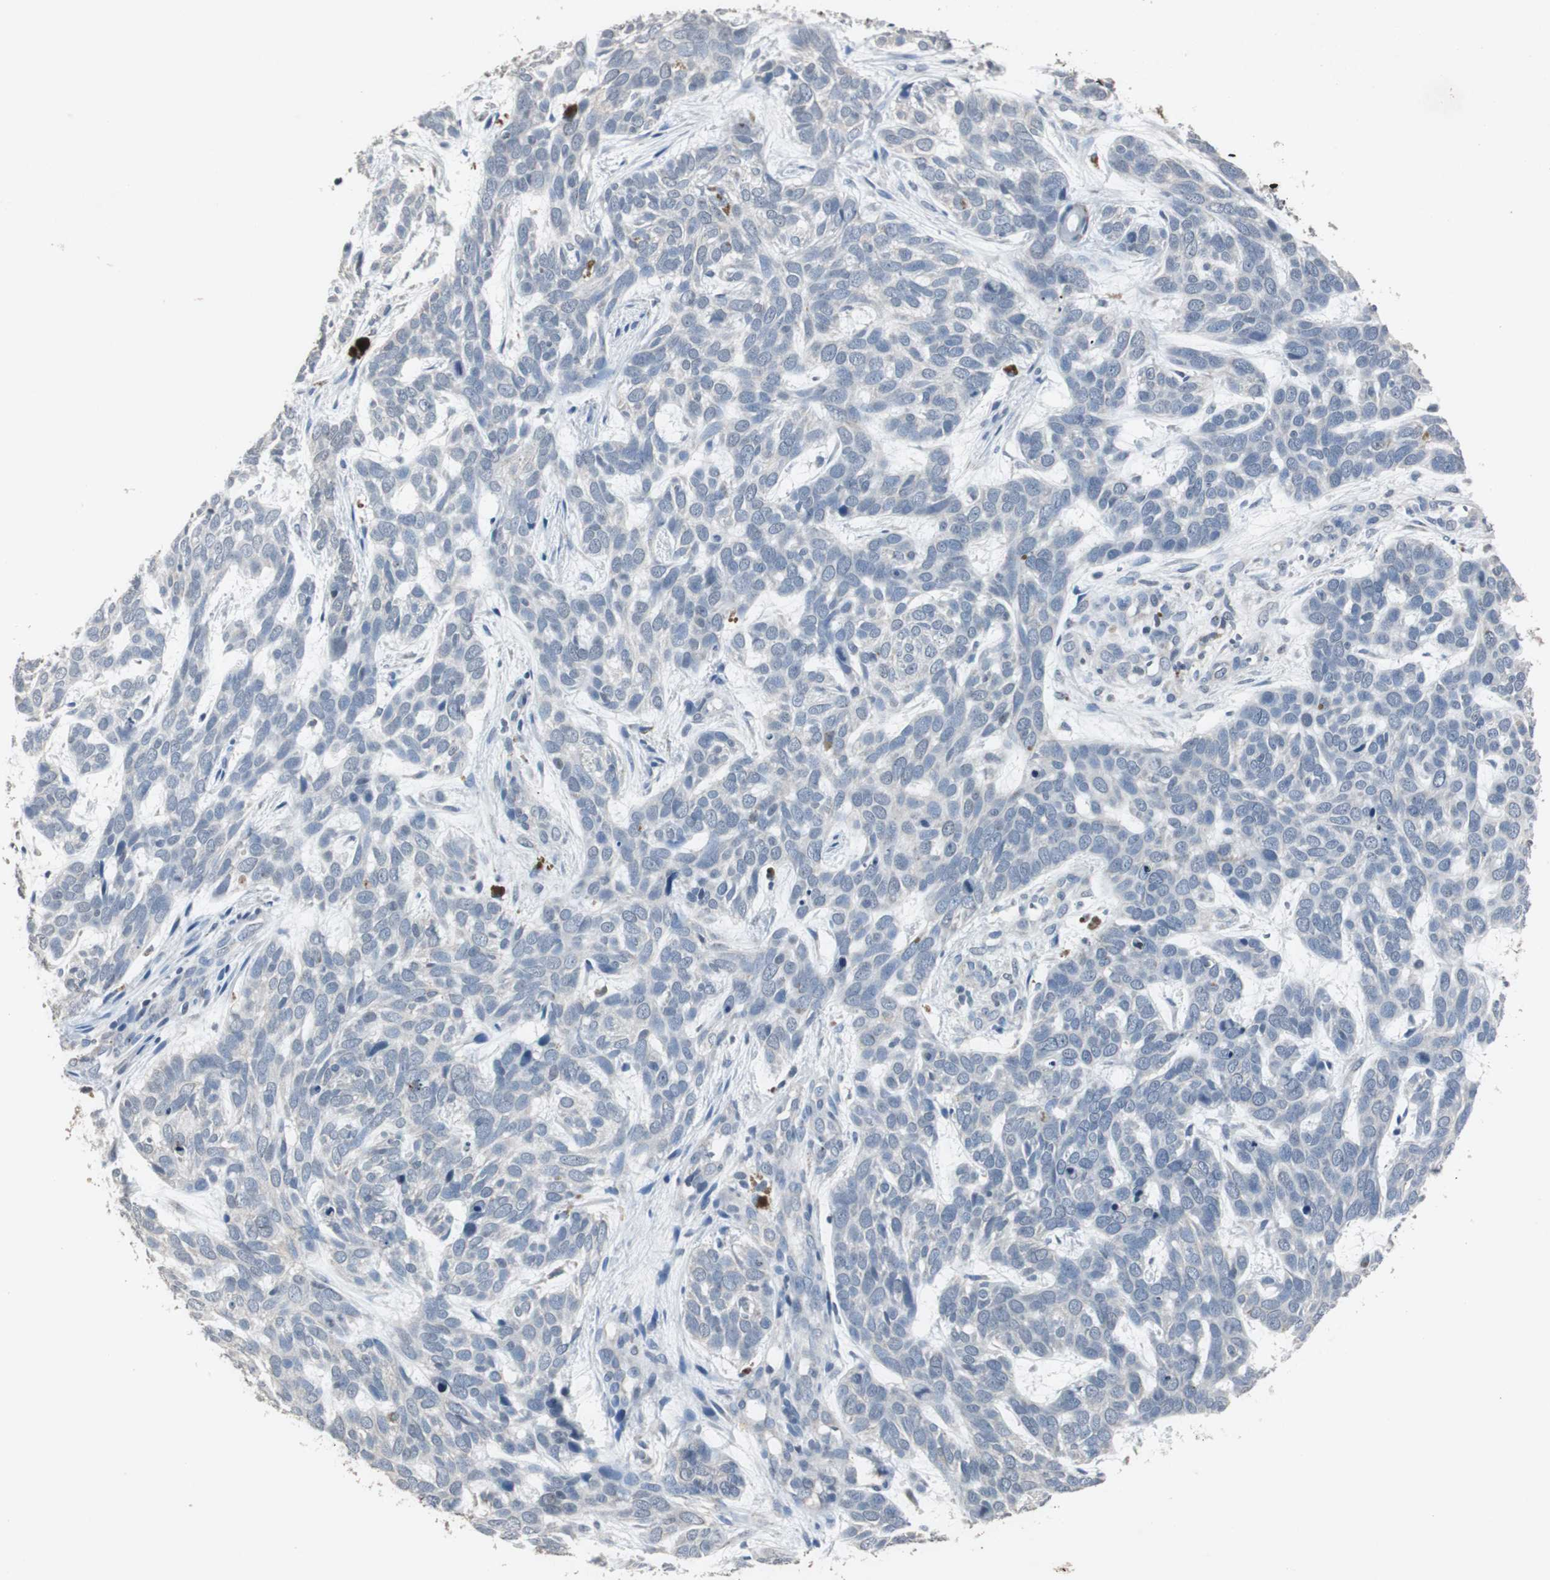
{"staining": {"intensity": "negative", "quantity": "none", "location": "none"}, "tissue": "skin cancer", "cell_type": "Tumor cells", "image_type": "cancer", "snomed": [{"axis": "morphology", "description": "Basal cell carcinoma"}, {"axis": "topography", "description": "Skin"}], "caption": "An immunohistochemistry (IHC) micrograph of skin basal cell carcinoma is shown. There is no staining in tumor cells of skin basal cell carcinoma.", "gene": "ADNP2", "patient": {"sex": "male", "age": 87}}